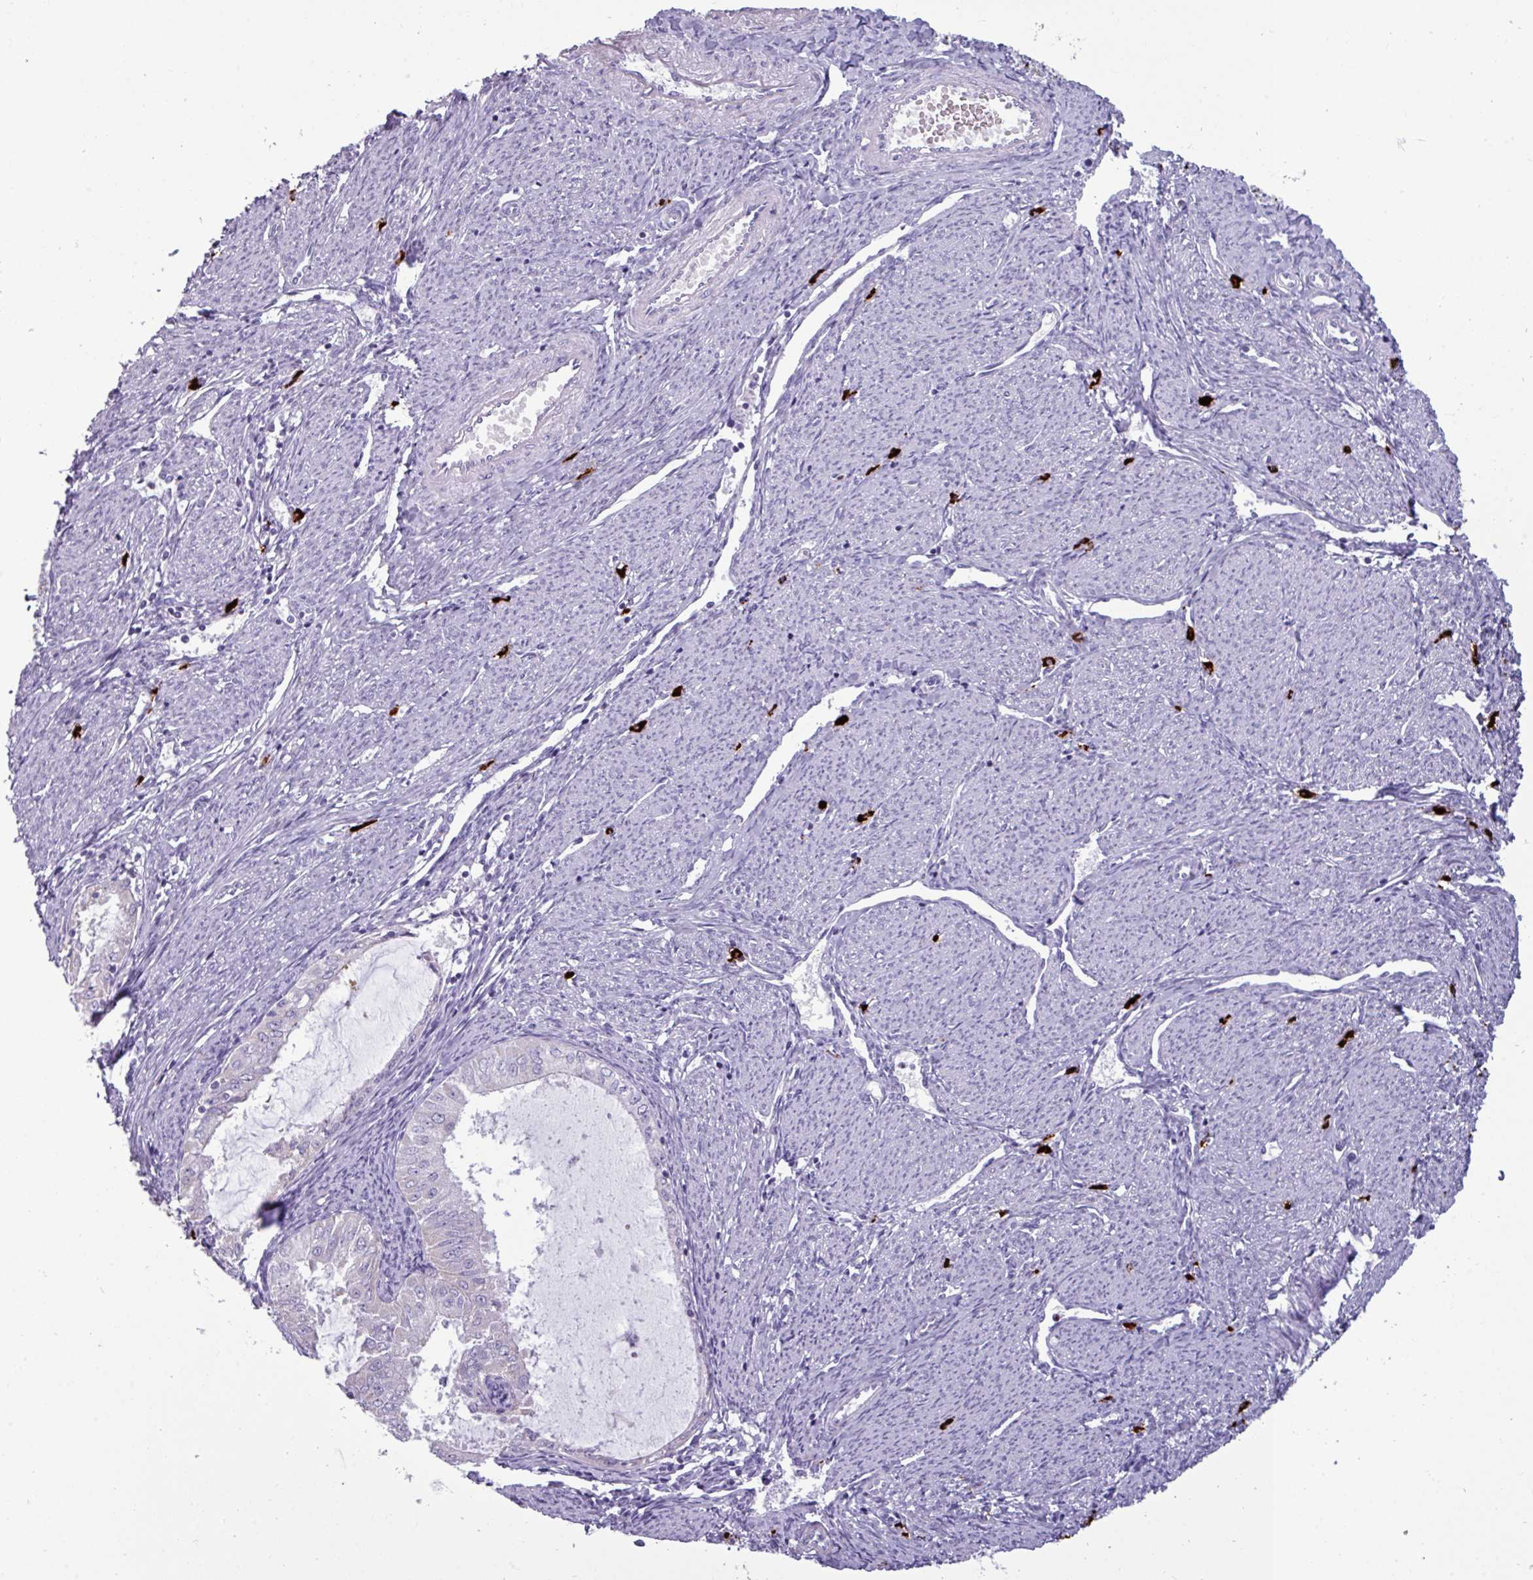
{"staining": {"intensity": "negative", "quantity": "none", "location": "none"}, "tissue": "endometrial cancer", "cell_type": "Tumor cells", "image_type": "cancer", "snomed": [{"axis": "morphology", "description": "Adenocarcinoma, NOS"}, {"axis": "topography", "description": "Endometrium"}], "caption": "IHC of endometrial cancer demonstrates no staining in tumor cells.", "gene": "TRIM39", "patient": {"sex": "female", "age": 70}}